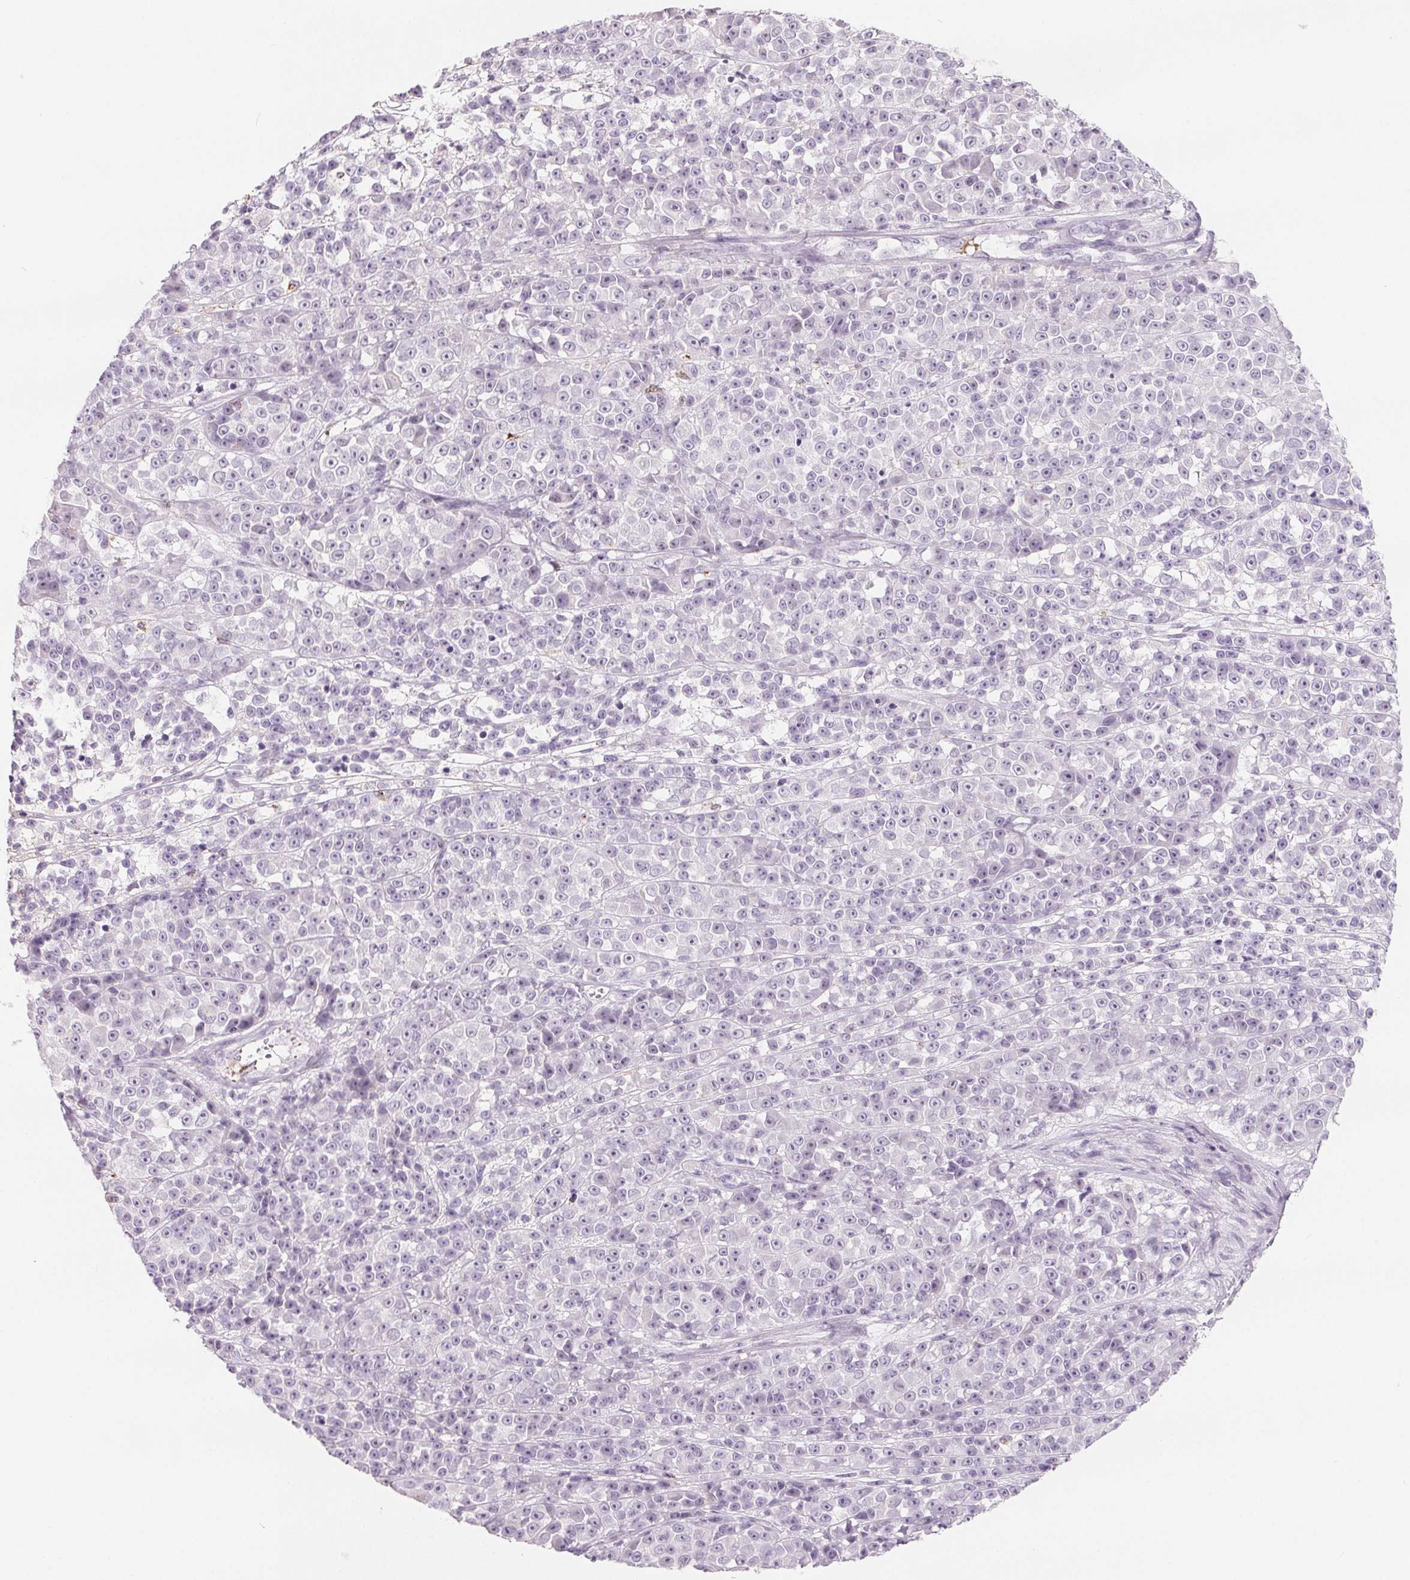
{"staining": {"intensity": "negative", "quantity": "none", "location": "none"}, "tissue": "melanoma", "cell_type": "Tumor cells", "image_type": "cancer", "snomed": [{"axis": "morphology", "description": "Malignant melanoma, NOS"}, {"axis": "topography", "description": "Skin"}, {"axis": "topography", "description": "Skin of back"}], "caption": "High magnification brightfield microscopy of melanoma stained with DAB (brown) and counterstained with hematoxylin (blue): tumor cells show no significant expression. The staining is performed using DAB brown chromogen with nuclei counter-stained in using hematoxylin.", "gene": "CD69", "patient": {"sex": "male", "age": 91}}